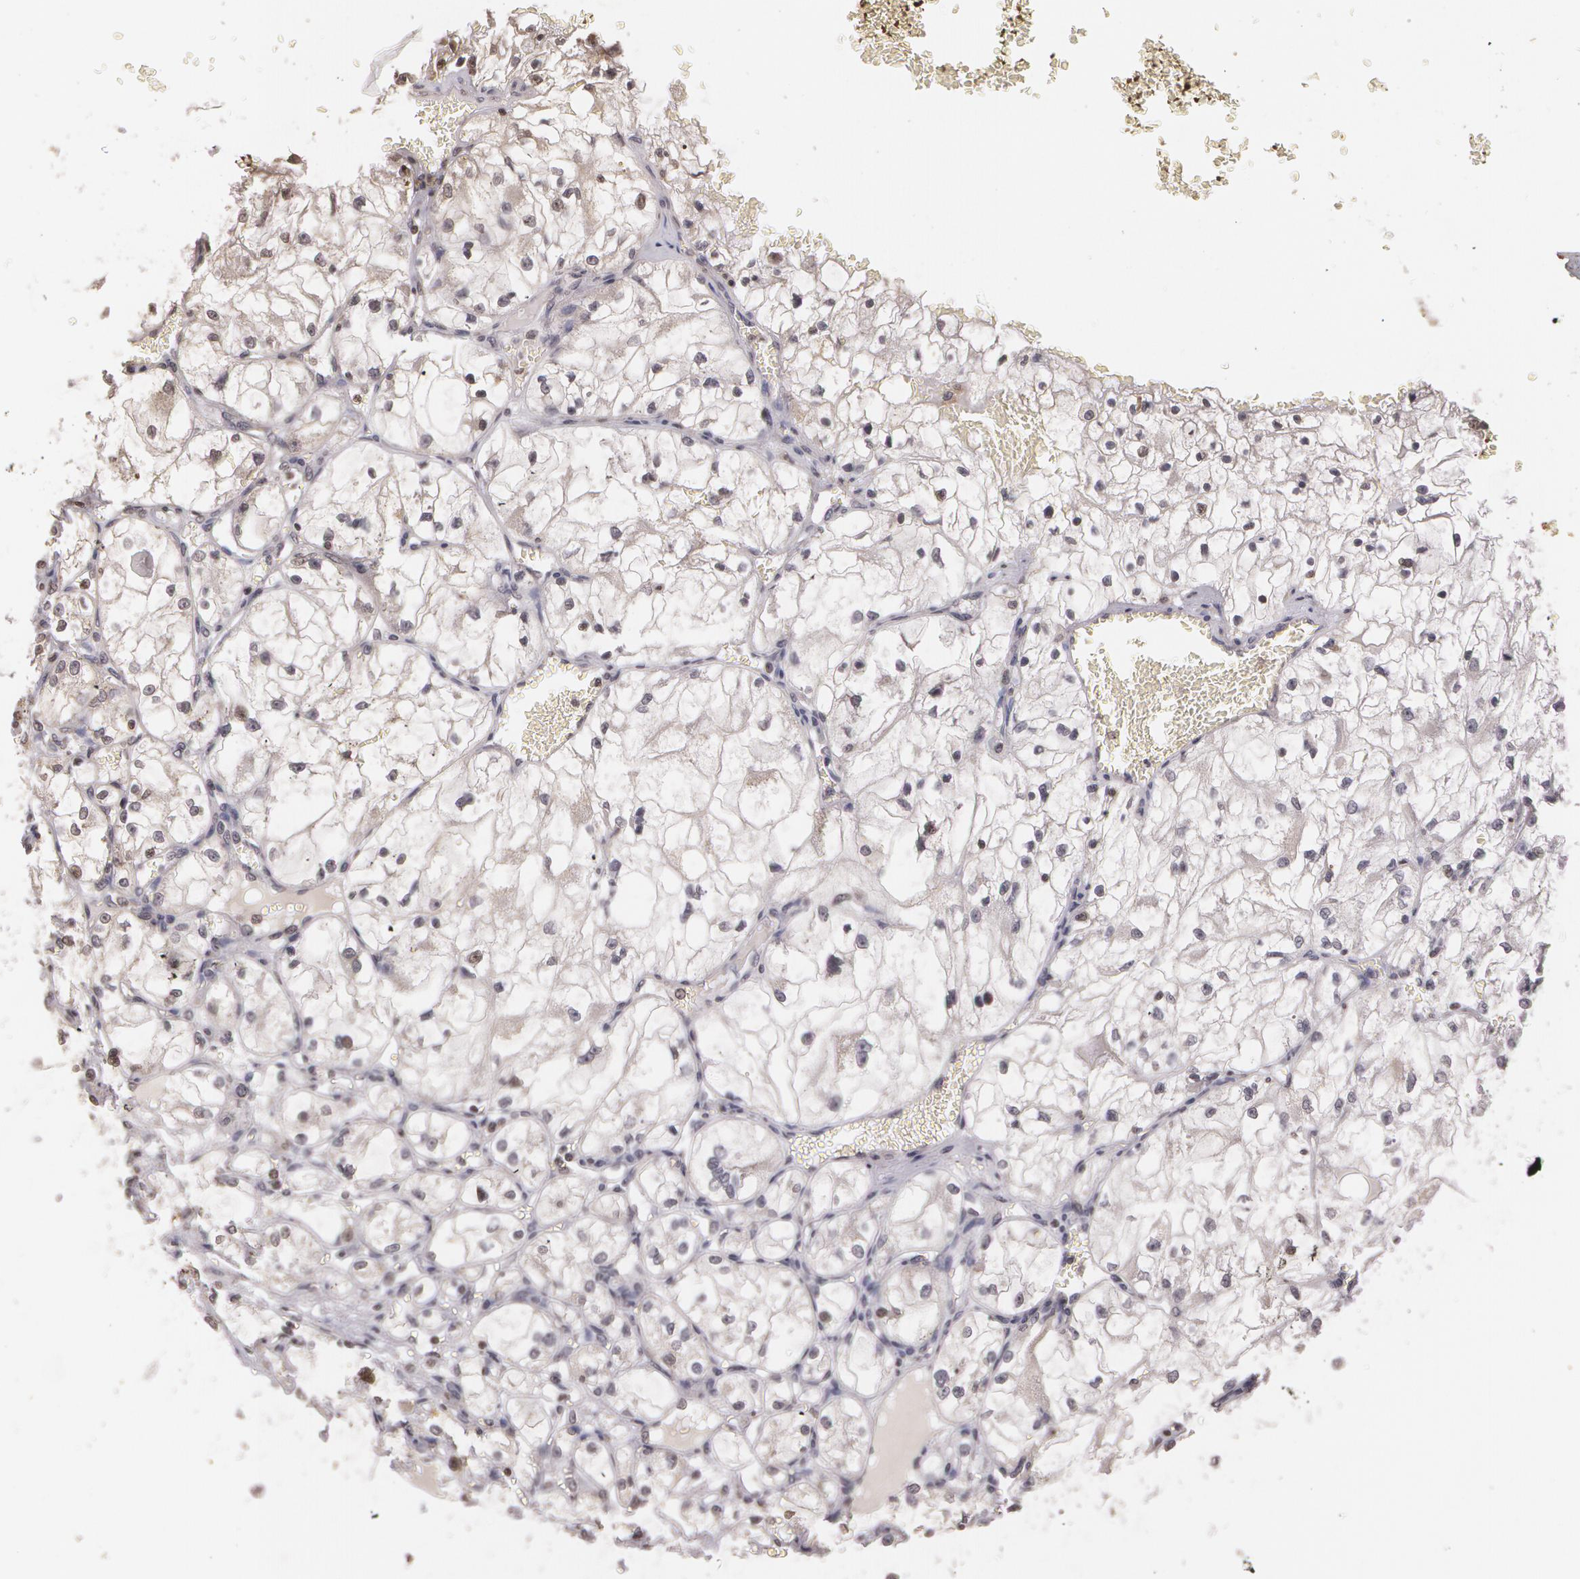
{"staining": {"intensity": "negative", "quantity": "none", "location": "none"}, "tissue": "renal cancer", "cell_type": "Tumor cells", "image_type": "cancer", "snomed": [{"axis": "morphology", "description": "Adenocarcinoma, NOS"}, {"axis": "topography", "description": "Kidney"}], "caption": "Immunohistochemical staining of renal adenocarcinoma displays no significant positivity in tumor cells. (Stains: DAB immunohistochemistry with hematoxylin counter stain, Microscopy: brightfield microscopy at high magnification).", "gene": "THRB", "patient": {"sex": "male", "age": 61}}